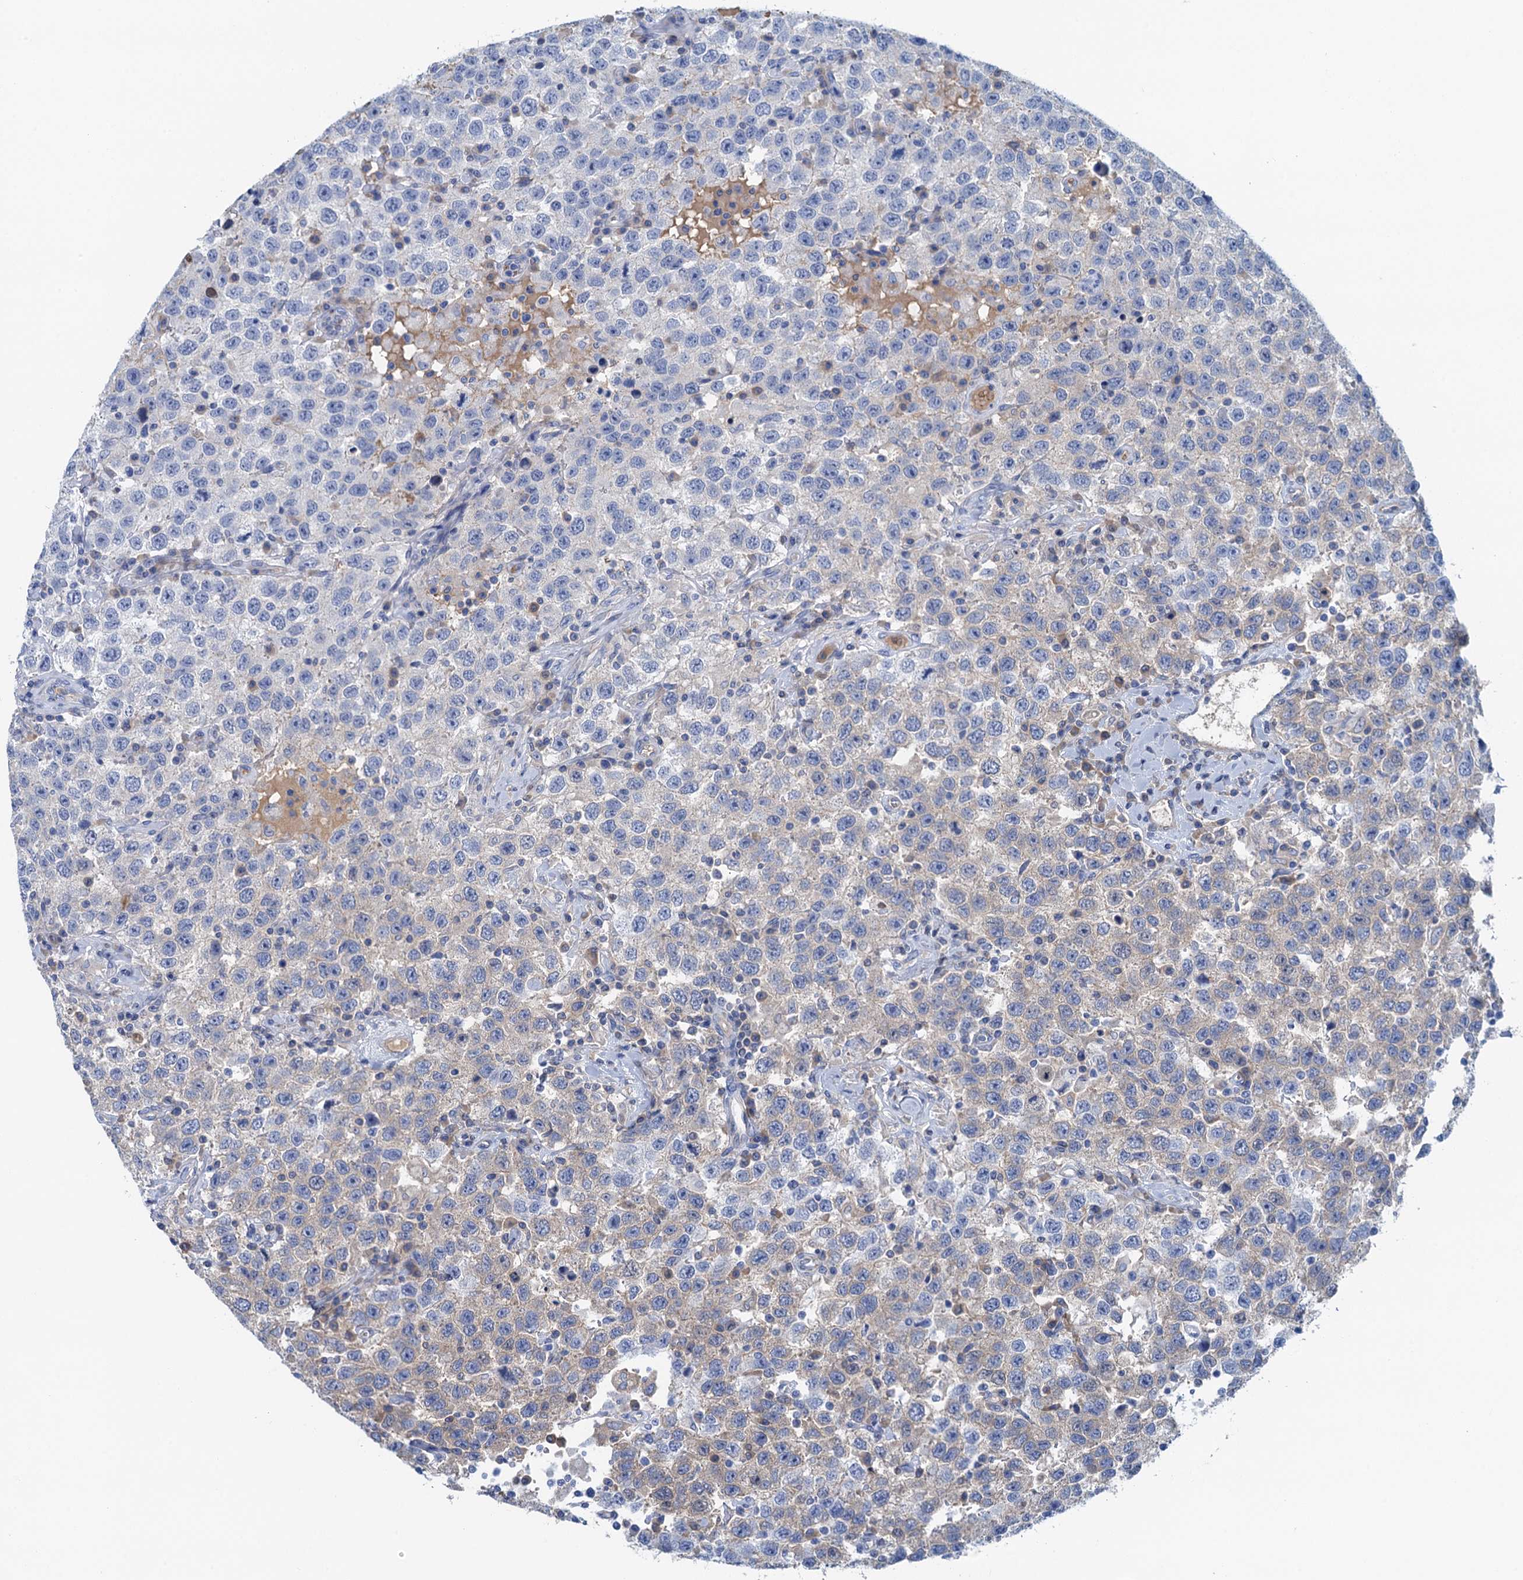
{"staining": {"intensity": "weak", "quantity": "25%-75%", "location": "cytoplasmic/membranous"}, "tissue": "testis cancer", "cell_type": "Tumor cells", "image_type": "cancer", "snomed": [{"axis": "morphology", "description": "Seminoma, NOS"}, {"axis": "topography", "description": "Testis"}], "caption": "The immunohistochemical stain labels weak cytoplasmic/membranous staining in tumor cells of testis cancer tissue.", "gene": "MYADML2", "patient": {"sex": "male", "age": 41}}